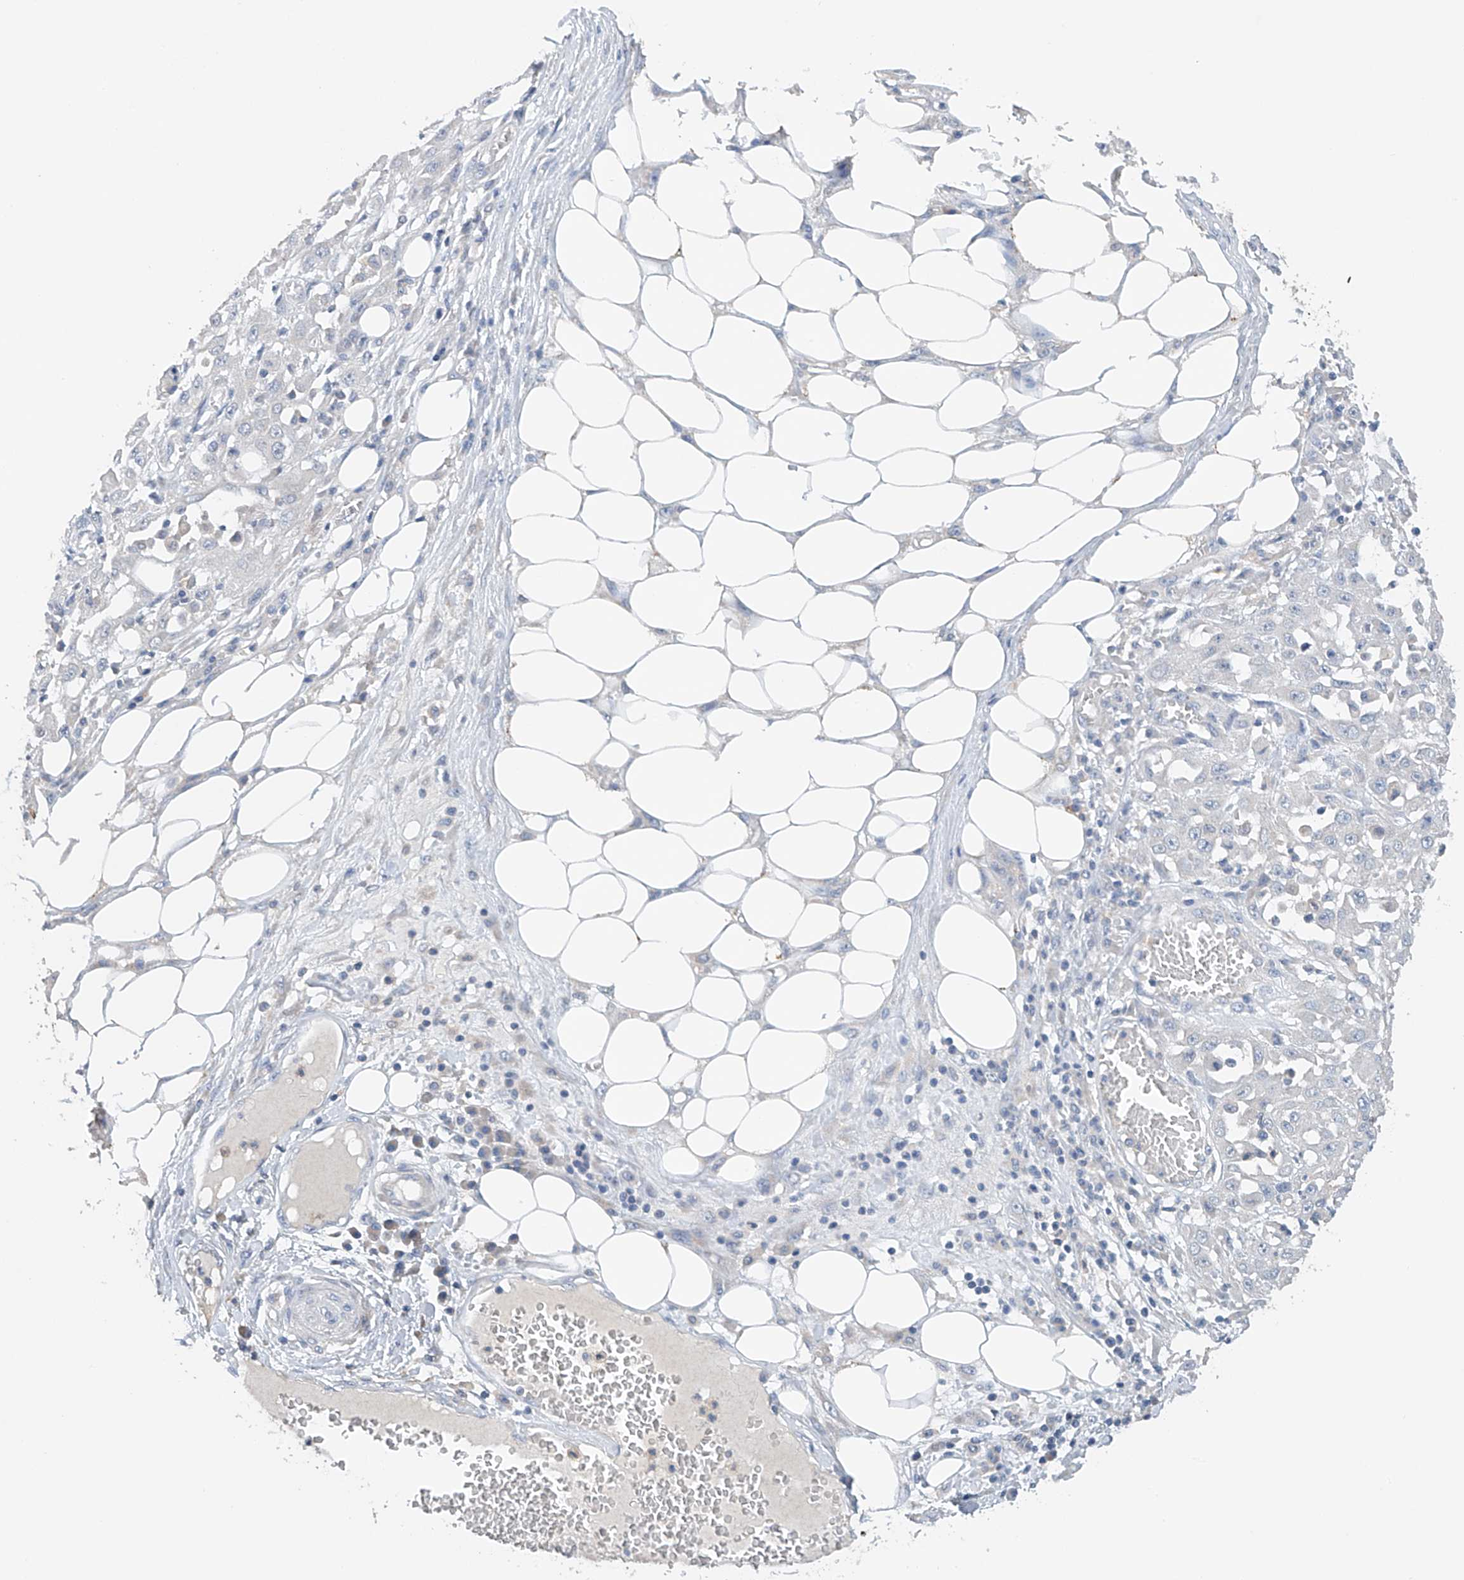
{"staining": {"intensity": "negative", "quantity": "none", "location": "none"}, "tissue": "skin cancer", "cell_type": "Tumor cells", "image_type": "cancer", "snomed": [{"axis": "morphology", "description": "Squamous cell carcinoma, NOS"}, {"axis": "morphology", "description": "Squamous cell carcinoma, metastatic, NOS"}, {"axis": "topography", "description": "Skin"}, {"axis": "topography", "description": "Lymph node"}], "caption": "Tumor cells are negative for brown protein staining in squamous cell carcinoma (skin). (Stains: DAB (3,3'-diaminobenzidine) immunohistochemistry (IHC) with hematoxylin counter stain, Microscopy: brightfield microscopy at high magnification).", "gene": "GPC4", "patient": {"sex": "male", "age": 75}}